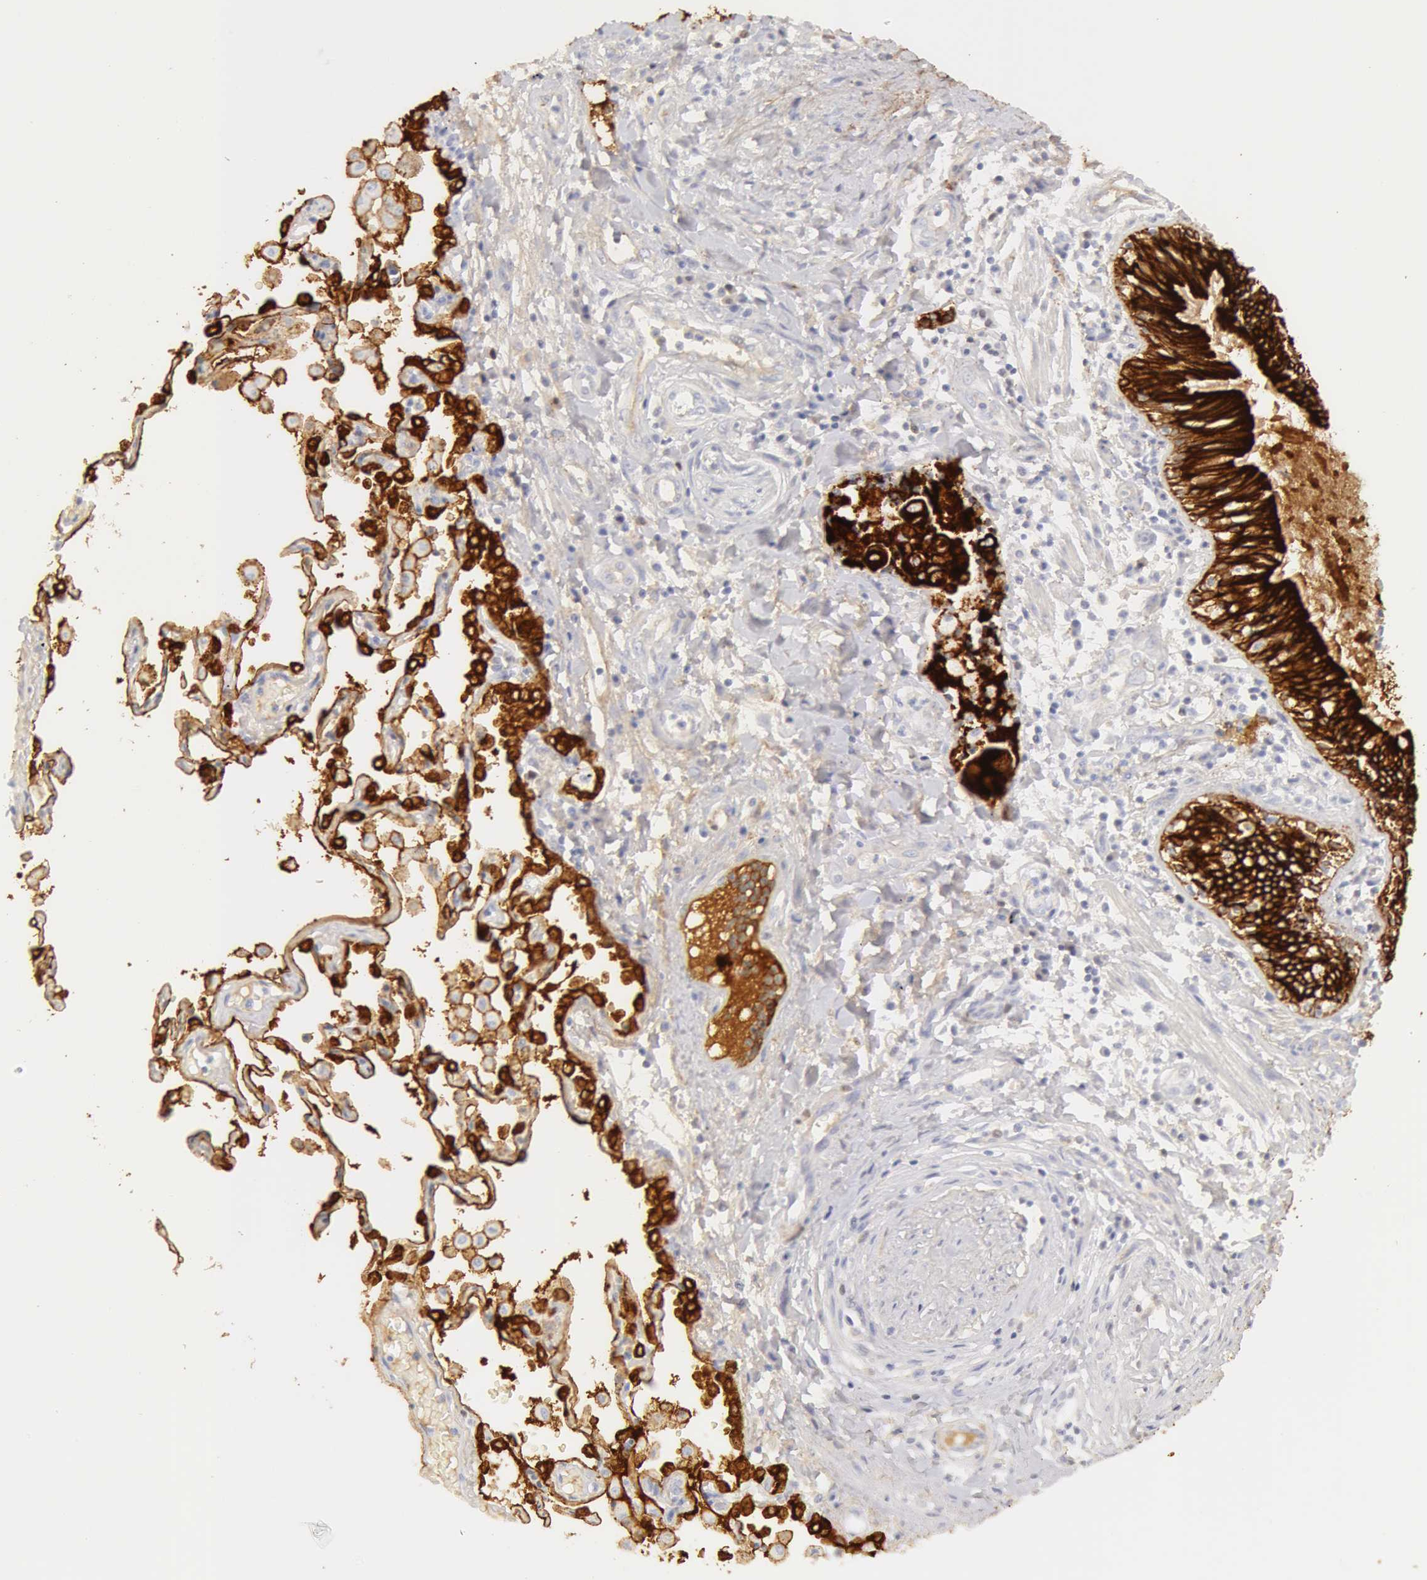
{"staining": {"intensity": "strong", "quantity": ">75%", "location": "cytoplasmic/membranous"}, "tissue": "lung cancer", "cell_type": "Tumor cells", "image_type": "cancer", "snomed": [{"axis": "morphology", "description": "Adenocarcinoma, NOS"}, {"axis": "topography", "description": "Lung"}], "caption": "Adenocarcinoma (lung) stained with immunohistochemistry (IHC) exhibits strong cytoplasmic/membranous positivity in about >75% of tumor cells.", "gene": "KRT8", "patient": {"sex": "male", "age": 64}}